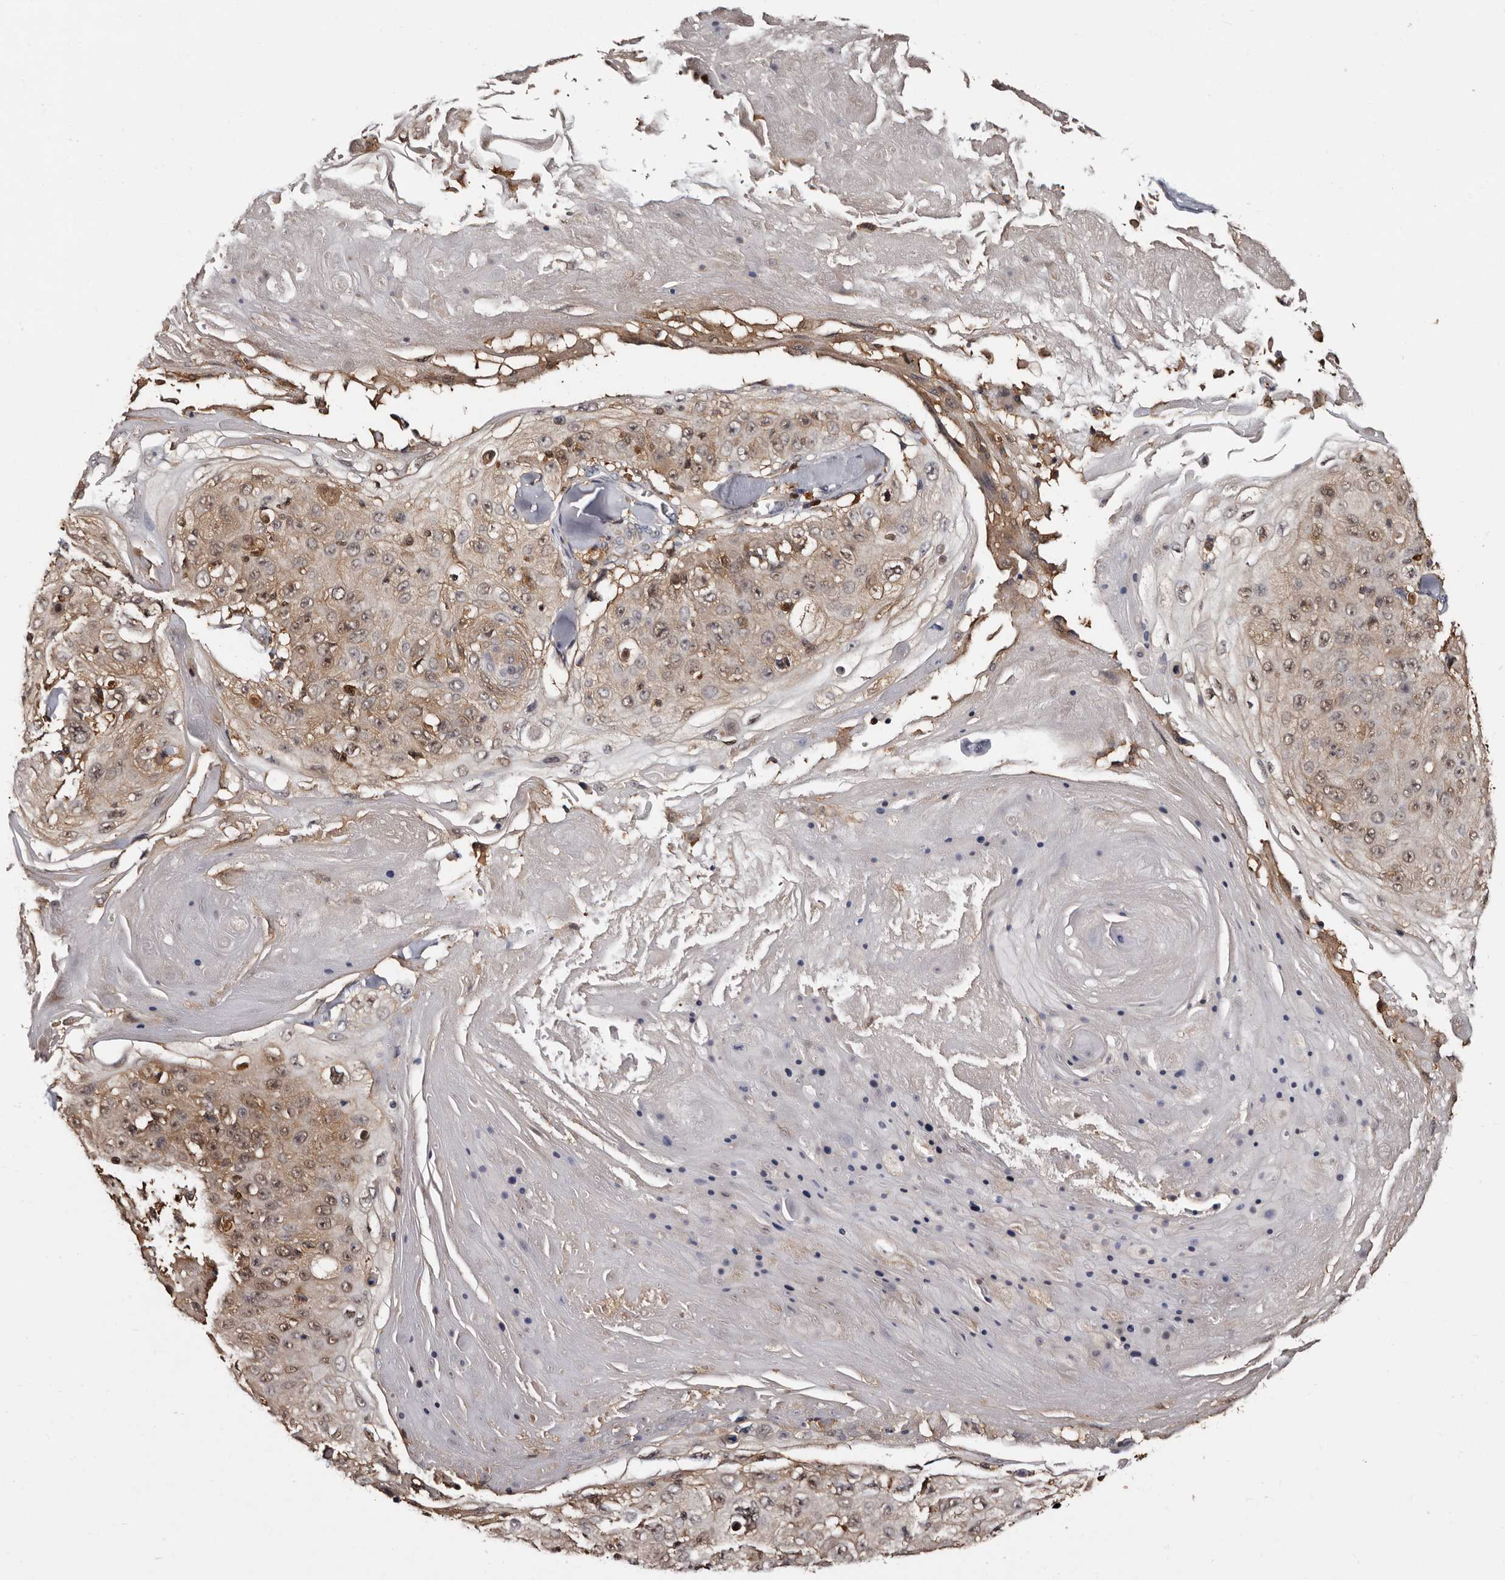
{"staining": {"intensity": "weak", "quantity": ">75%", "location": "cytoplasmic/membranous,nuclear"}, "tissue": "skin cancer", "cell_type": "Tumor cells", "image_type": "cancer", "snomed": [{"axis": "morphology", "description": "Squamous cell carcinoma, NOS"}, {"axis": "topography", "description": "Skin"}], "caption": "Weak cytoplasmic/membranous and nuclear positivity for a protein is identified in about >75% of tumor cells of skin squamous cell carcinoma using IHC.", "gene": "DNPH1", "patient": {"sex": "male", "age": 86}}